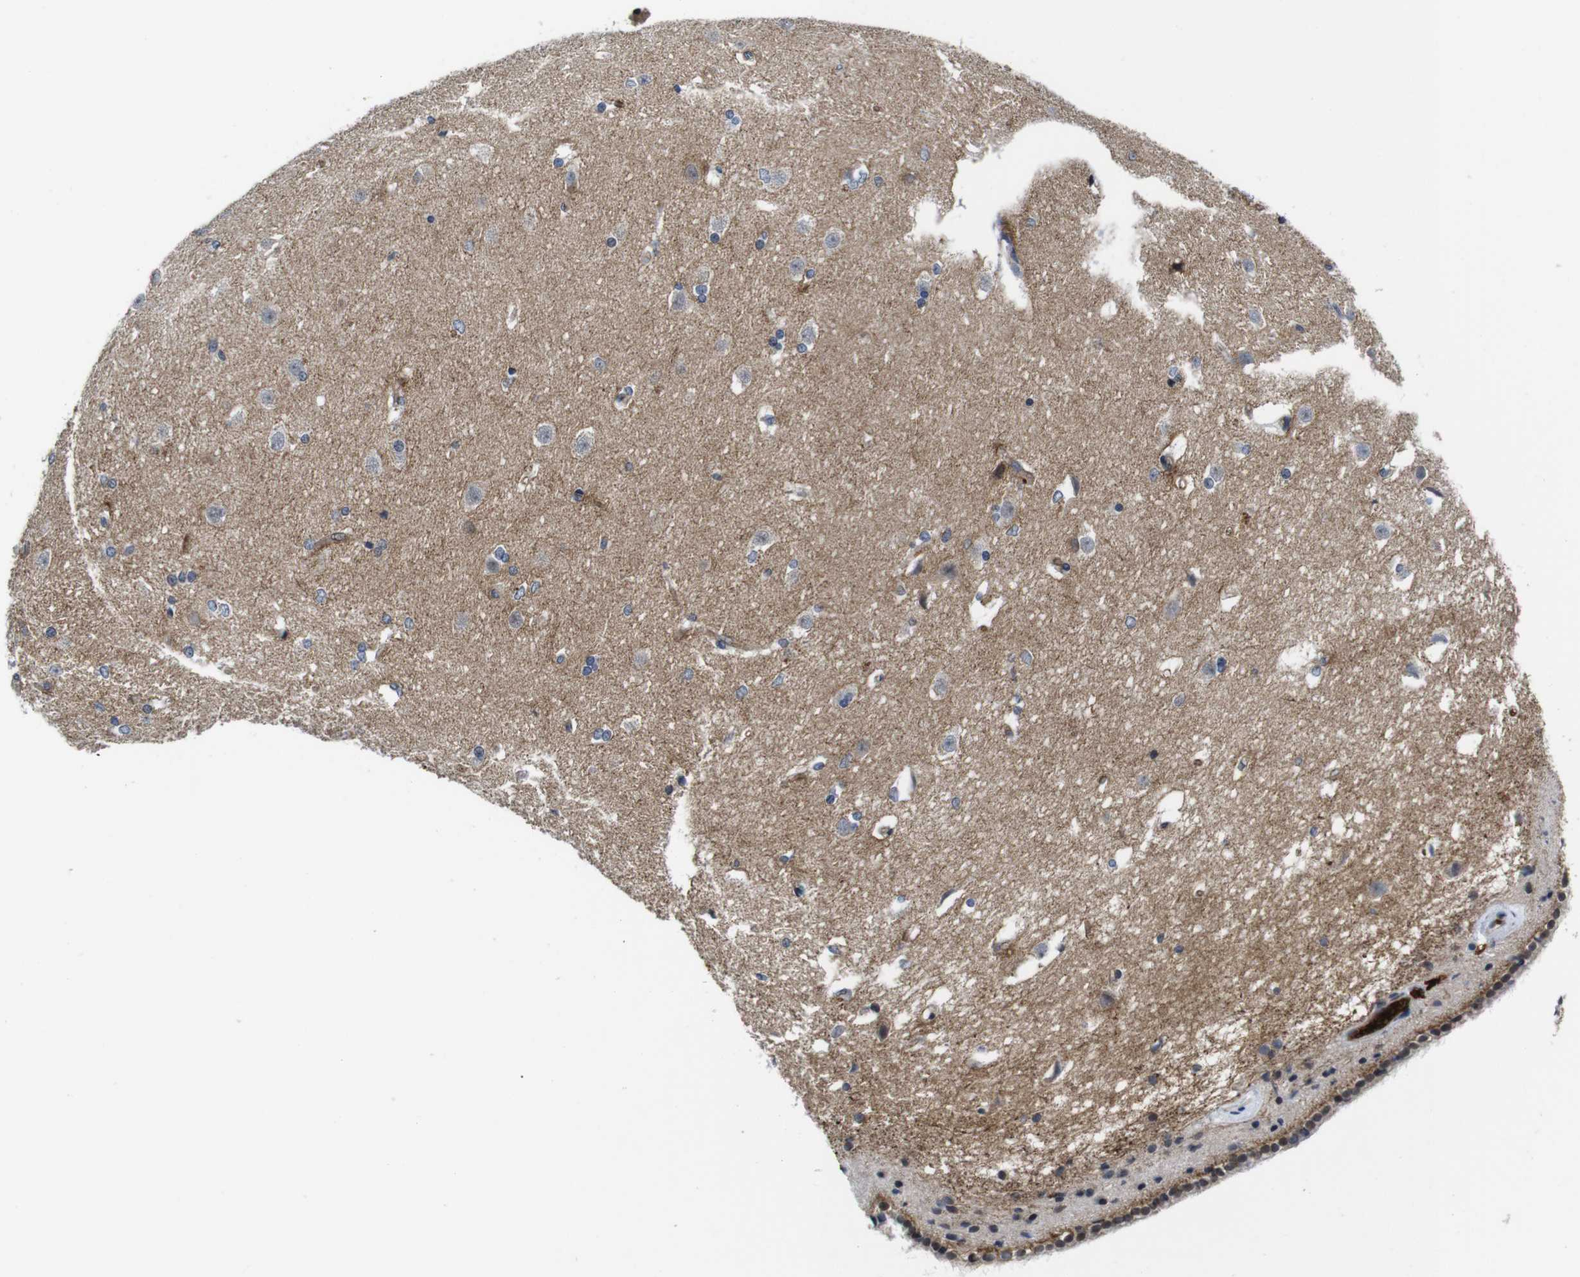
{"staining": {"intensity": "moderate", "quantity": "<25%", "location": "nuclear"}, "tissue": "caudate", "cell_type": "Glial cells", "image_type": "normal", "snomed": [{"axis": "morphology", "description": "Normal tissue, NOS"}, {"axis": "topography", "description": "Lateral ventricle wall"}], "caption": "Moderate nuclear expression is present in about <25% of glial cells in normal caudate.", "gene": "SOCS3", "patient": {"sex": "female", "age": 19}}